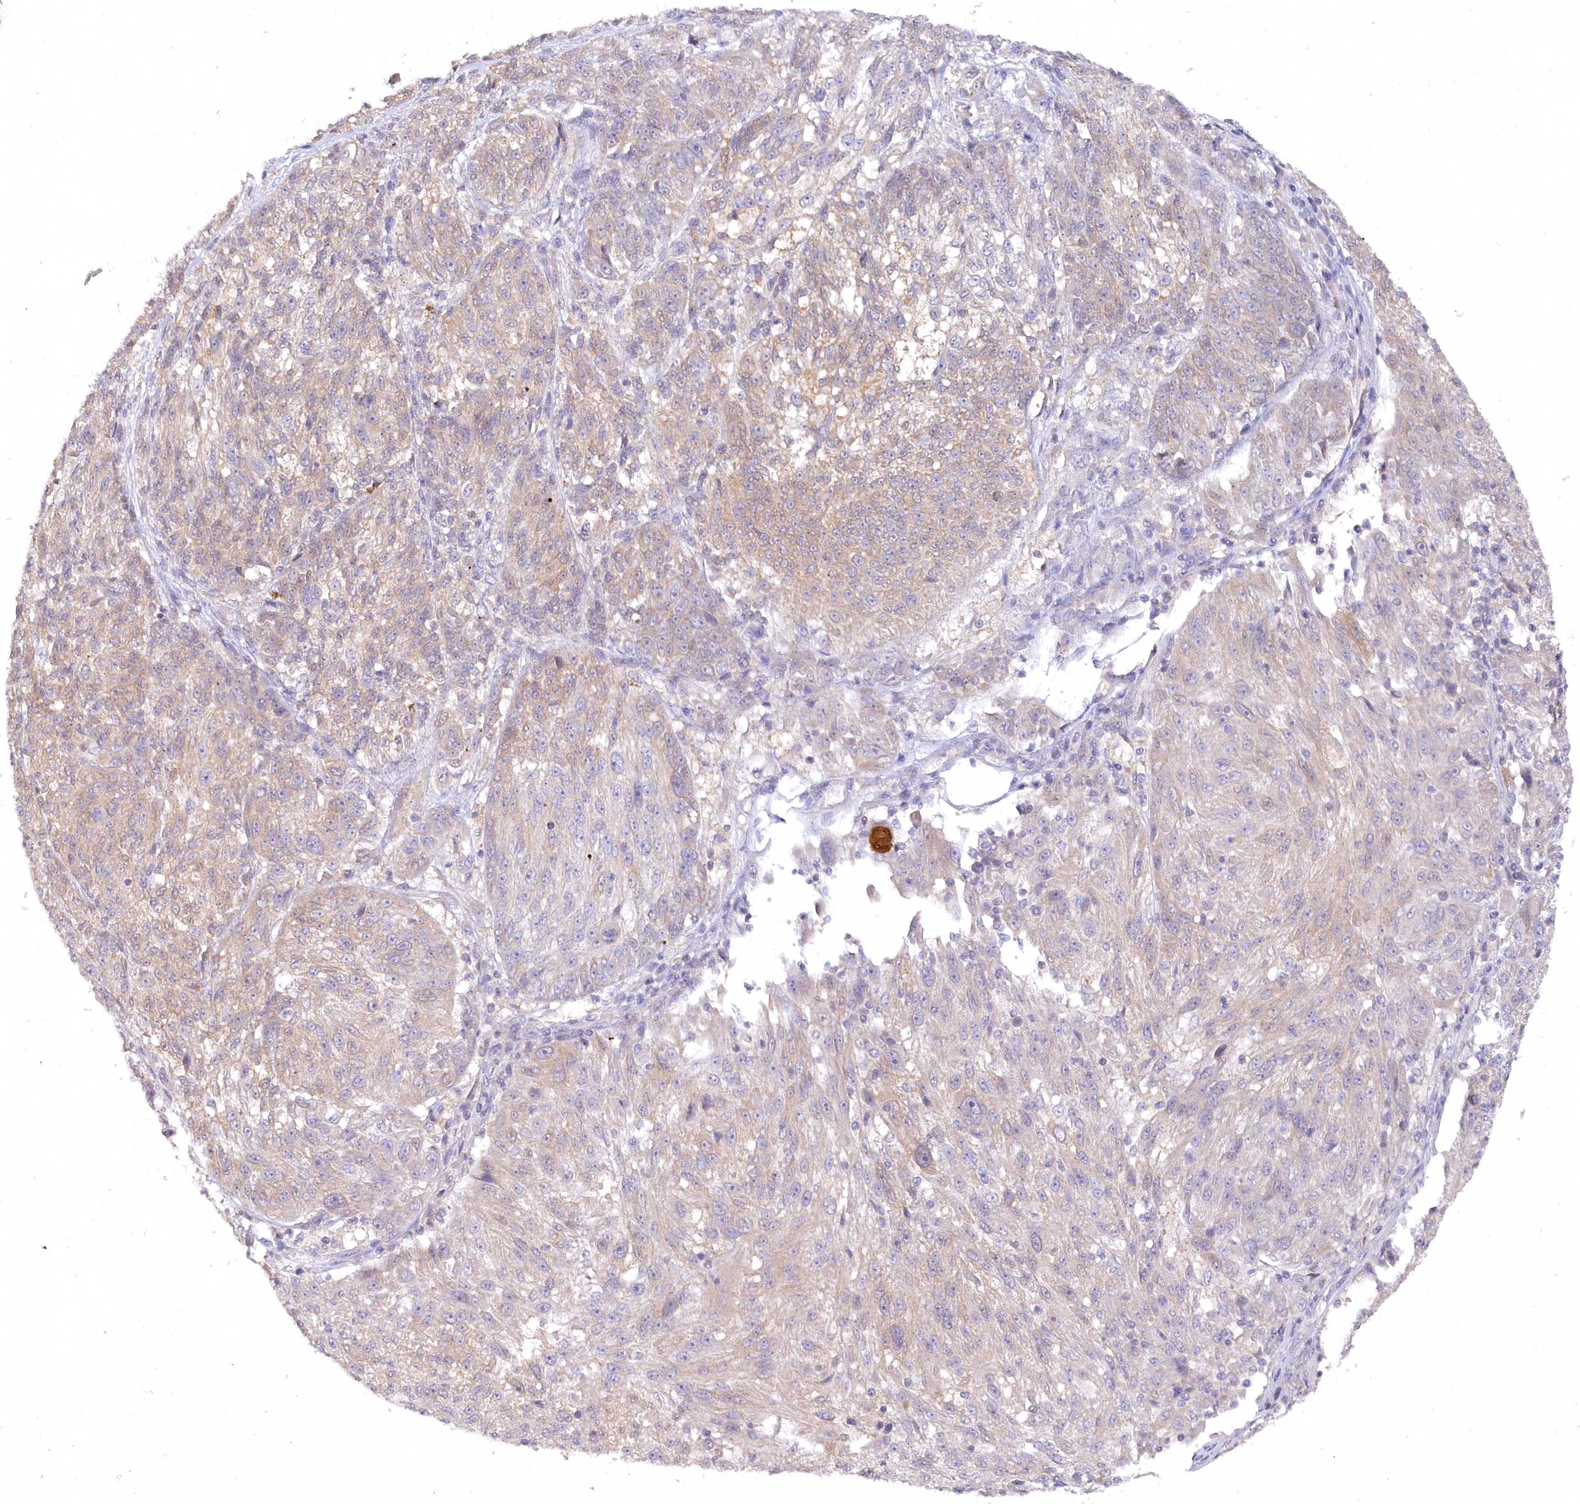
{"staining": {"intensity": "moderate", "quantity": "<25%", "location": "cytoplasmic/membranous"}, "tissue": "melanoma", "cell_type": "Tumor cells", "image_type": "cancer", "snomed": [{"axis": "morphology", "description": "Malignant melanoma, NOS"}, {"axis": "topography", "description": "Skin"}], "caption": "Immunohistochemical staining of human malignant melanoma exhibits low levels of moderate cytoplasmic/membranous positivity in approximately <25% of tumor cells.", "gene": "AAMDC", "patient": {"sex": "male", "age": 53}}